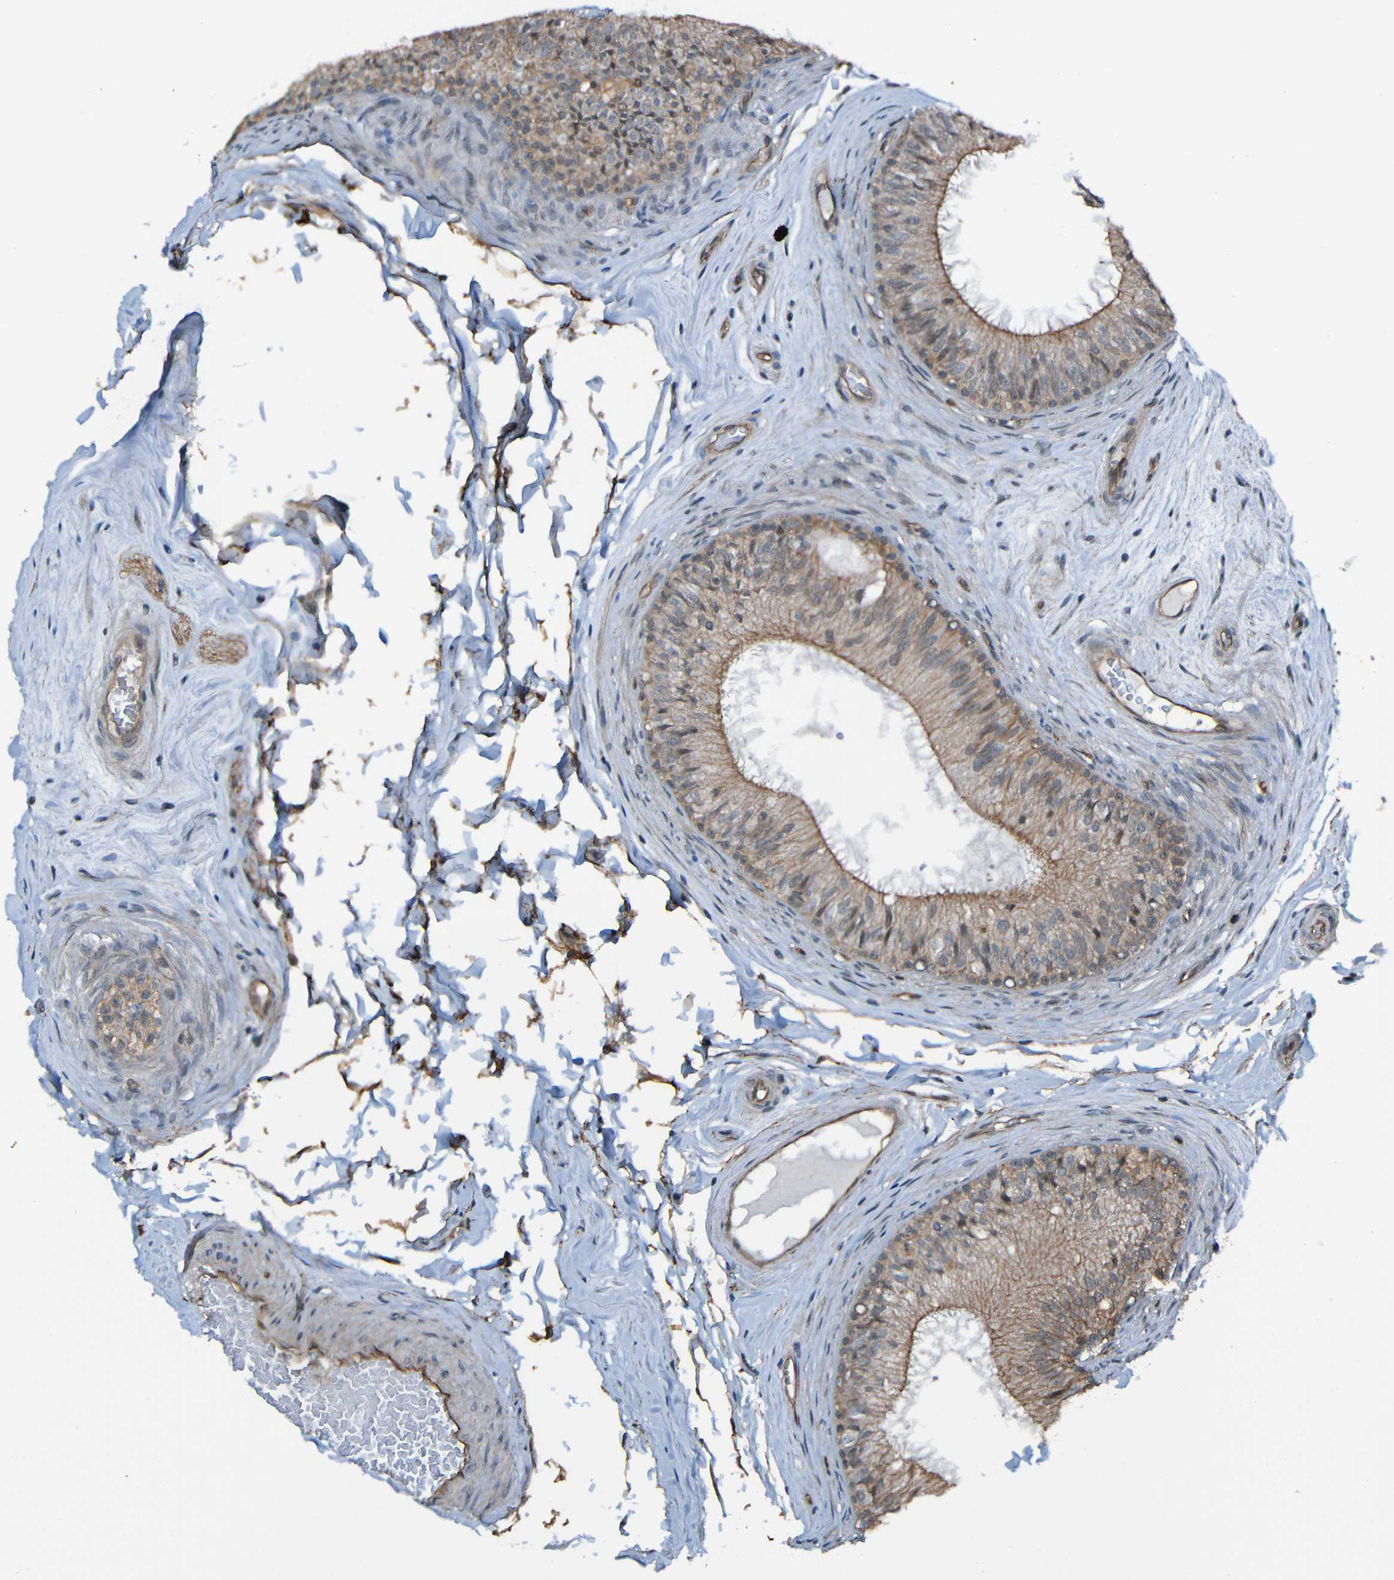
{"staining": {"intensity": "moderate", "quantity": ">75%", "location": "cytoplasmic/membranous"}, "tissue": "epididymis", "cell_type": "Glandular cells", "image_type": "normal", "snomed": [{"axis": "morphology", "description": "Normal tissue, NOS"}, {"axis": "topography", "description": "Testis"}, {"axis": "topography", "description": "Epididymis"}], "caption": "This micrograph exhibits benign epididymis stained with immunohistochemistry (IHC) to label a protein in brown. The cytoplasmic/membranous of glandular cells show moderate positivity for the protein. Nuclei are counter-stained blue.", "gene": "LGR5", "patient": {"sex": "male", "age": 36}}